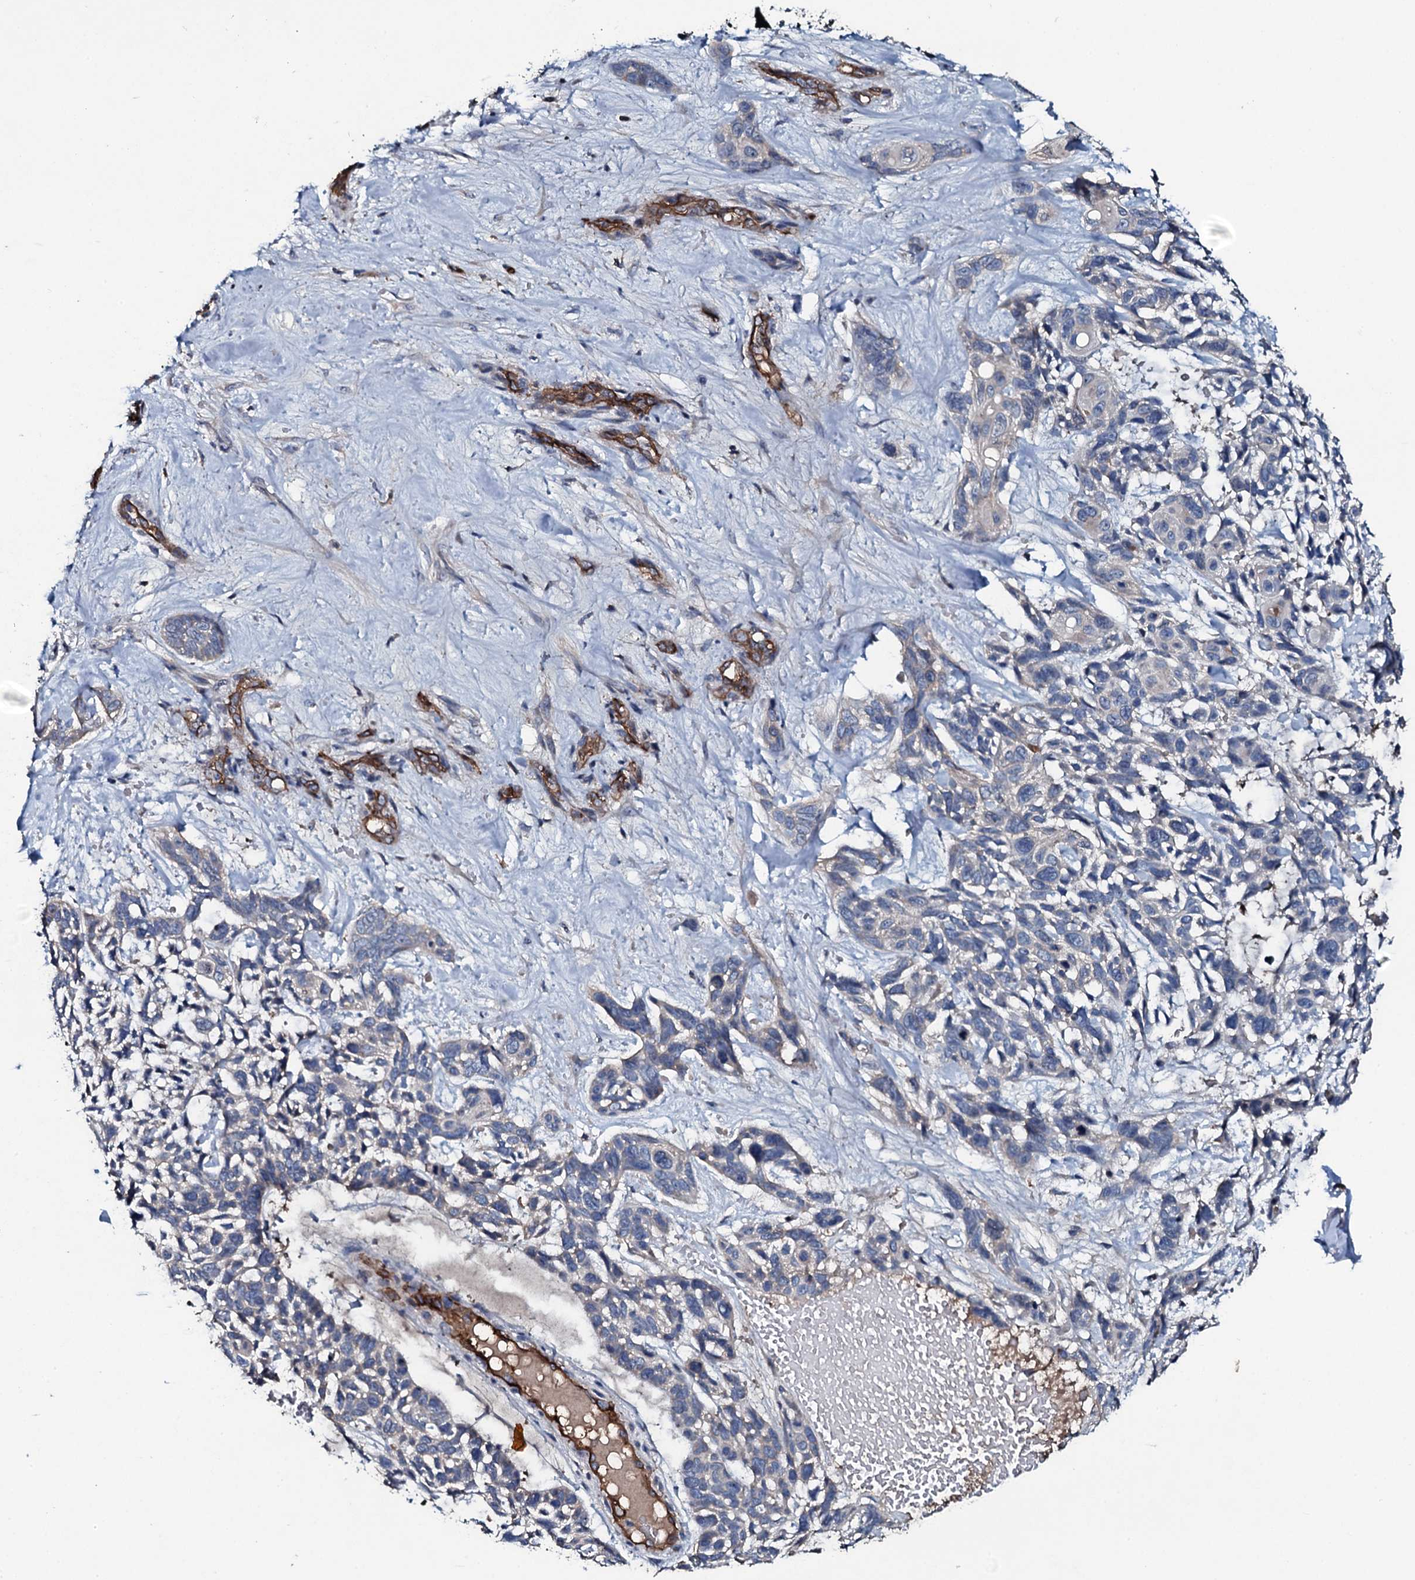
{"staining": {"intensity": "negative", "quantity": "none", "location": "none"}, "tissue": "skin cancer", "cell_type": "Tumor cells", "image_type": "cancer", "snomed": [{"axis": "morphology", "description": "Basal cell carcinoma"}, {"axis": "topography", "description": "Skin"}], "caption": "Immunohistochemical staining of human skin basal cell carcinoma exhibits no significant staining in tumor cells.", "gene": "CLEC14A", "patient": {"sex": "male", "age": 88}}